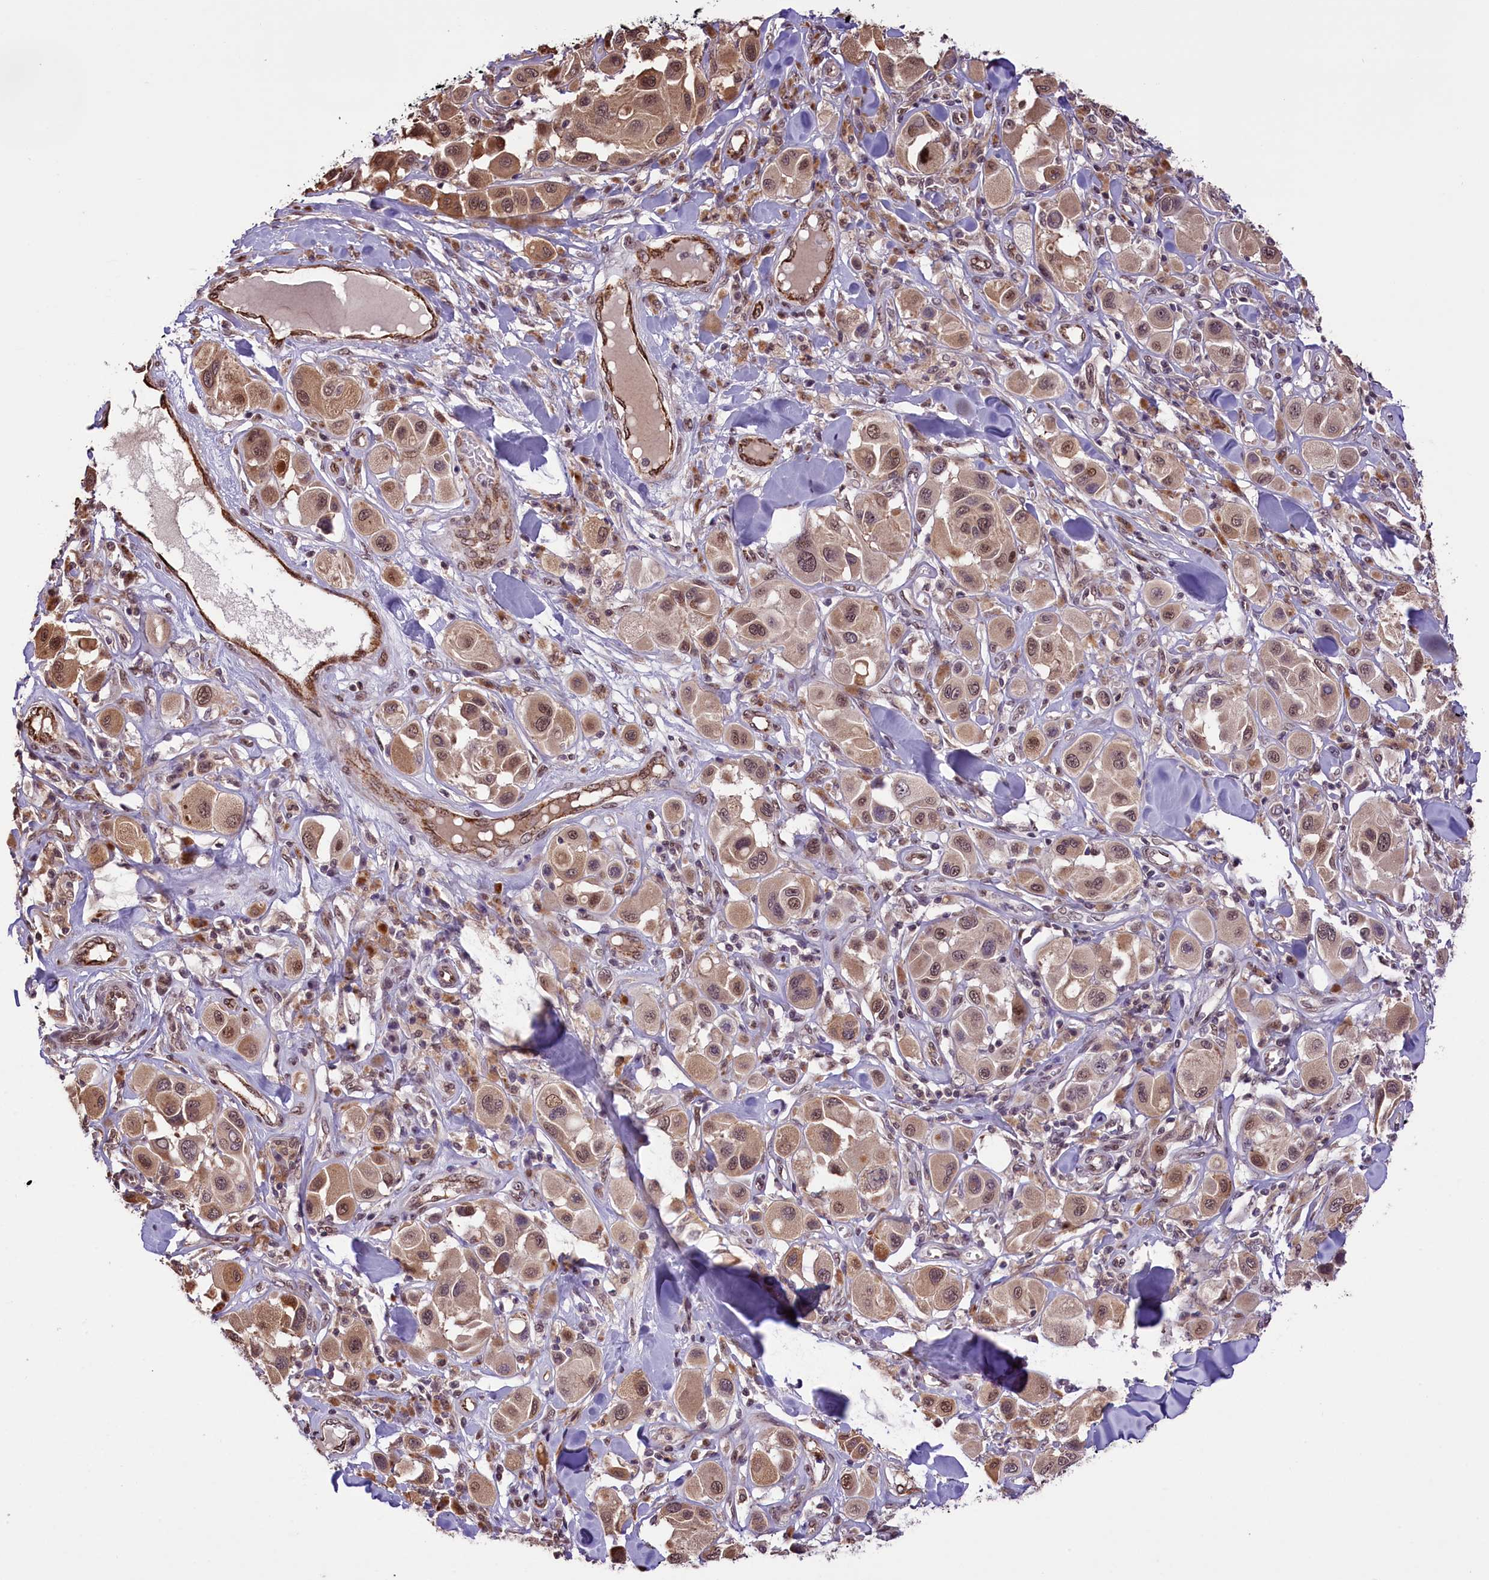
{"staining": {"intensity": "moderate", "quantity": ">75%", "location": "cytoplasmic/membranous,nuclear"}, "tissue": "melanoma", "cell_type": "Tumor cells", "image_type": "cancer", "snomed": [{"axis": "morphology", "description": "Malignant melanoma, Metastatic site"}, {"axis": "topography", "description": "Skin"}], "caption": "Tumor cells display moderate cytoplasmic/membranous and nuclear expression in about >75% of cells in melanoma.", "gene": "MRPL54", "patient": {"sex": "male", "age": 41}}